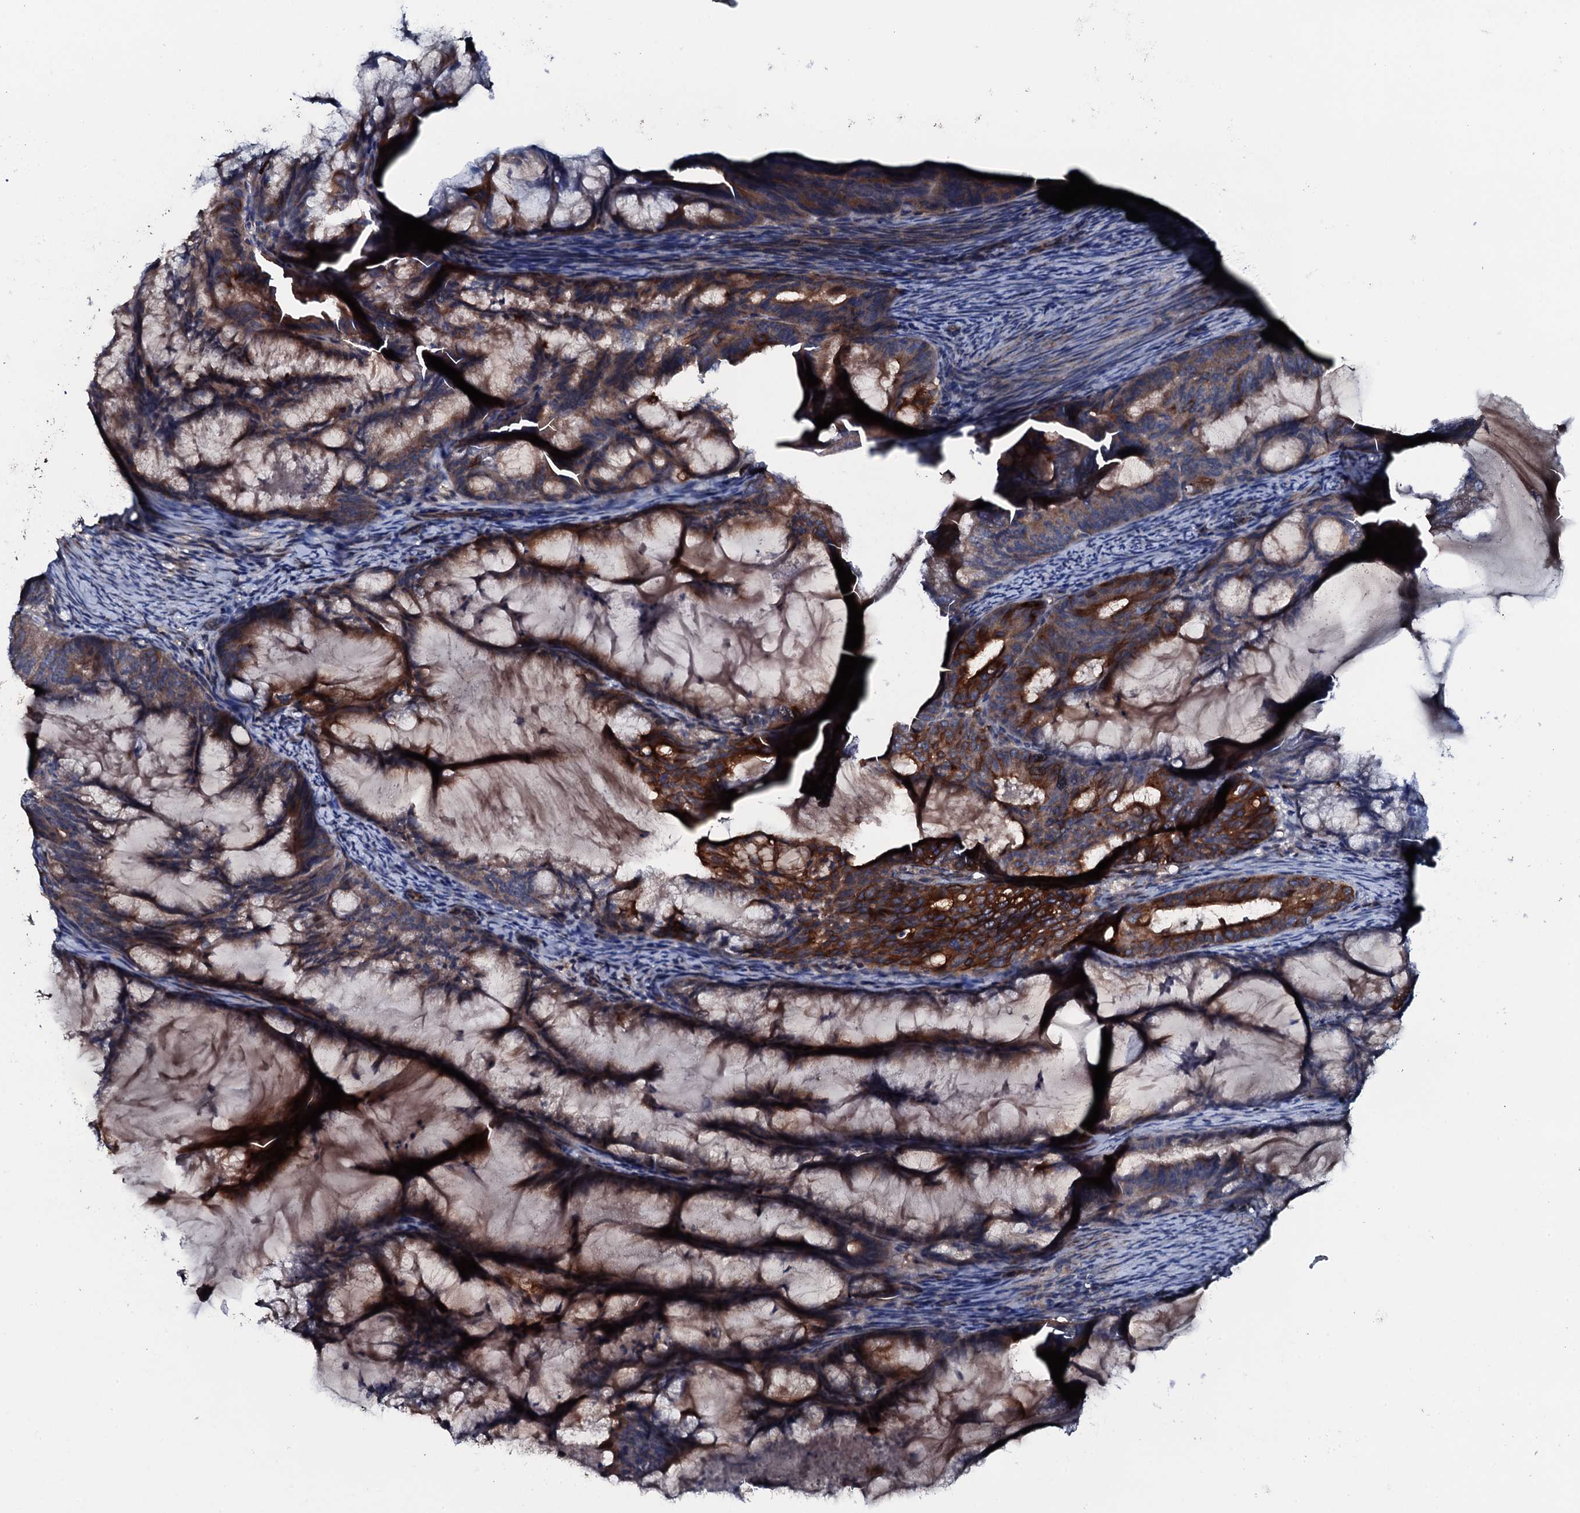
{"staining": {"intensity": "strong", "quantity": "25%-75%", "location": "cytoplasmic/membranous"}, "tissue": "endometrial cancer", "cell_type": "Tumor cells", "image_type": "cancer", "snomed": [{"axis": "morphology", "description": "Adenocarcinoma, NOS"}, {"axis": "topography", "description": "Endometrium"}], "caption": "Endometrial cancer (adenocarcinoma) tissue demonstrates strong cytoplasmic/membranous staining in approximately 25%-75% of tumor cells", "gene": "NEK1", "patient": {"sex": "female", "age": 86}}